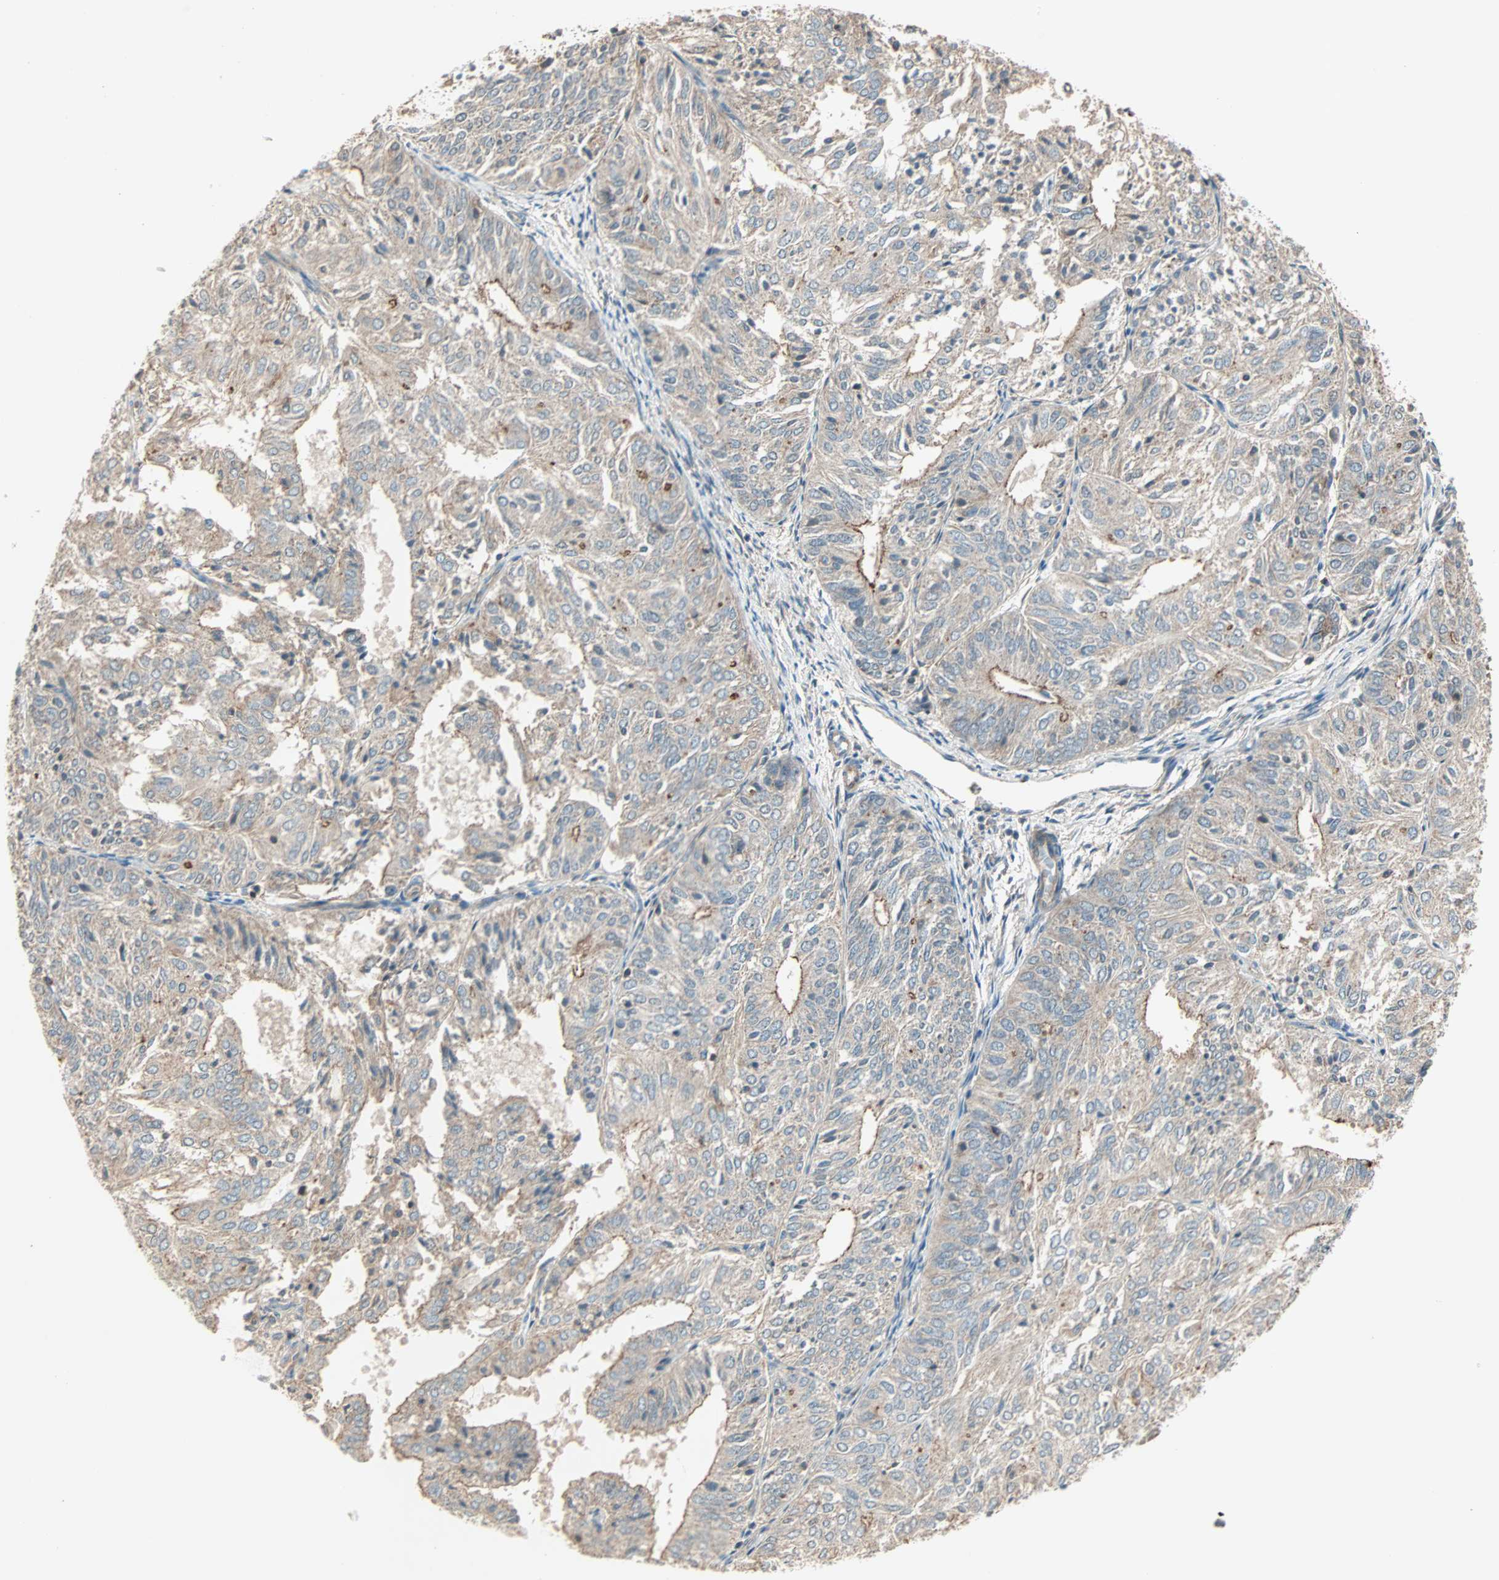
{"staining": {"intensity": "weak", "quantity": "25%-75%", "location": "cytoplasmic/membranous"}, "tissue": "endometrial cancer", "cell_type": "Tumor cells", "image_type": "cancer", "snomed": [{"axis": "morphology", "description": "Adenocarcinoma, NOS"}, {"axis": "topography", "description": "Uterus"}], "caption": "Immunohistochemical staining of human endometrial cancer shows weak cytoplasmic/membranous protein positivity in about 25%-75% of tumor cells.", "gene": "MAP3K21", "patient": {"sex": "female", "age": 60}}